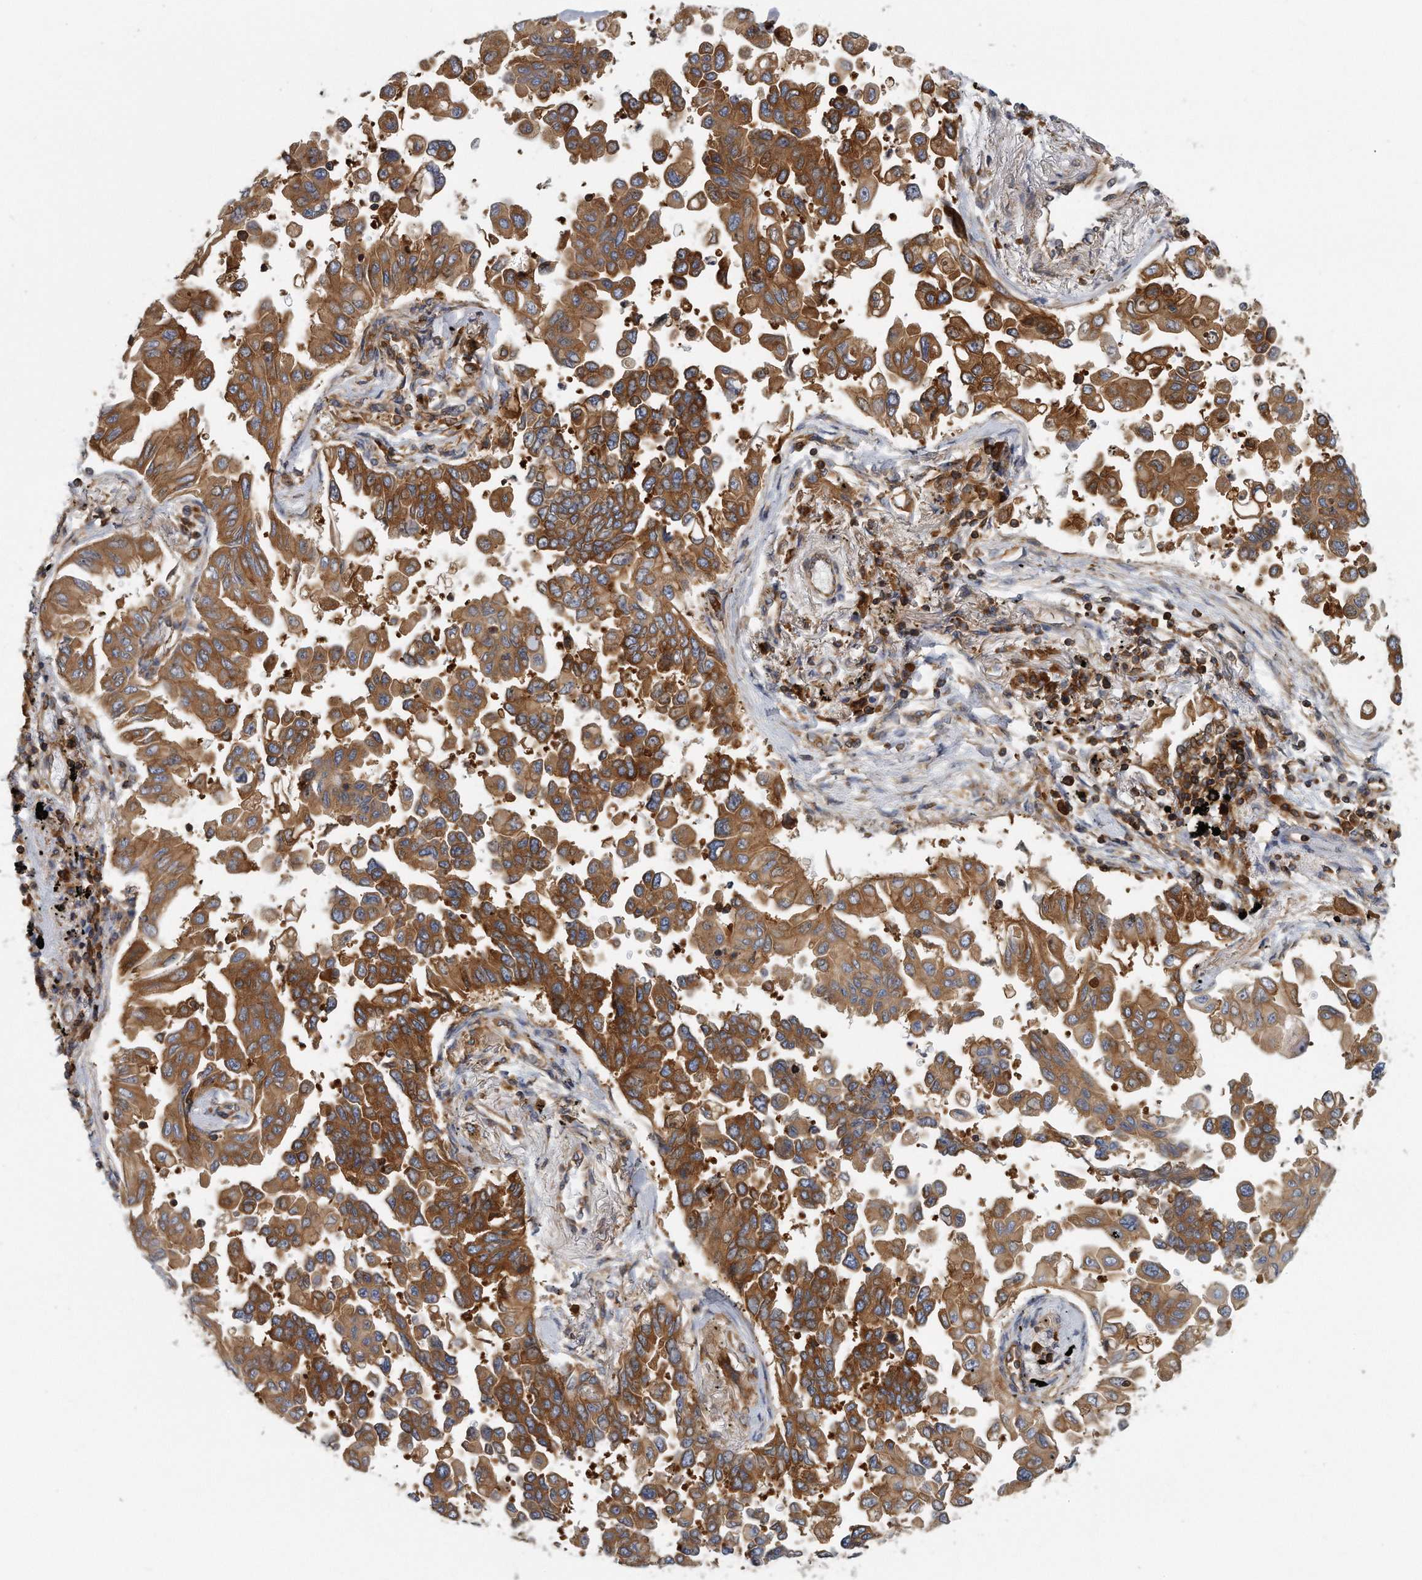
{"staining": {"intensity": "strong", "quantity": ">75%", "location": "cytoplasmic/membranous"}, "tissue": "lung cancer", "cell_type": "Tumor cells", "image_type": "cancer", "snomed": [{"axis": "morphology", "description": "Adenocarcinoma, NOS"}, {"axis": "topography", "description": "Lung"}], "caption": "Immunohistochemistry (DAB) staining of lung cancer (adenocarcinoma) exhibits strong cytoplasmic/membranous protein staining in about >75% of tumor cells. (DAB (3,3'-diaminobenzidine) IHC, brown staining for protein, blue staining for nuclei).", "gene": "EIF3I", "patient": {"sex": "female", "age": 67}}